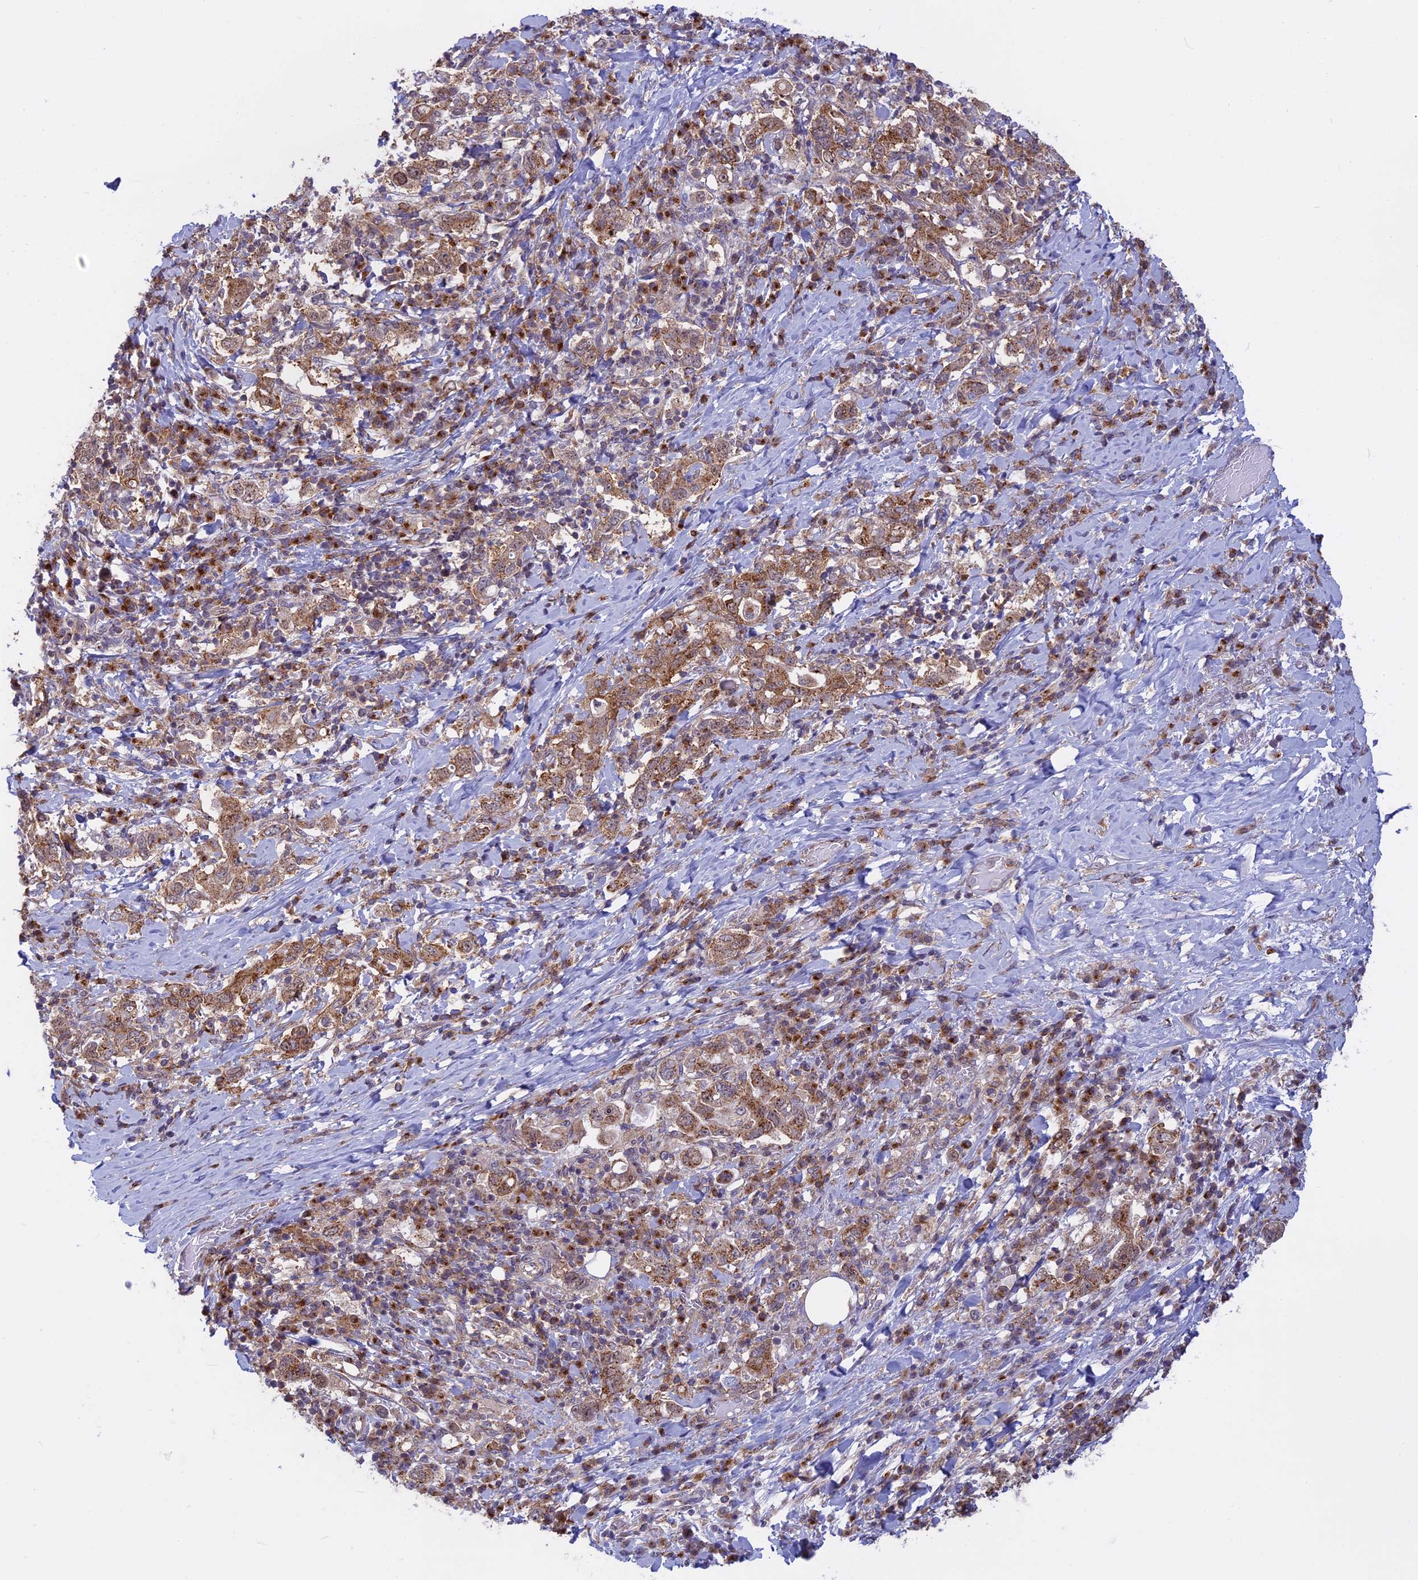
{"staining": {"intensity": "moderate", "quantity": ">75%", "location": "cytoplasmic/membranous"}, "tissue": "stomach cancer", "cell_type": "Tumor cells", "image_type": "cancer", "snomed": [{"axis": "morphology", "description": "Adenocarcinoma, NOS"}, {"axis": "topography", "description": "Stomach, upper"}, {"axis": "topography", "description": "Stomach"}], "caption": "This is an image of immunohistochemistry staining of stomach cancer, which shows moderate staining in the cytoplasmic/membranous of tumor cells.", "gene": "CLINT1", "patient": {"sex": "male", "age": 62}}